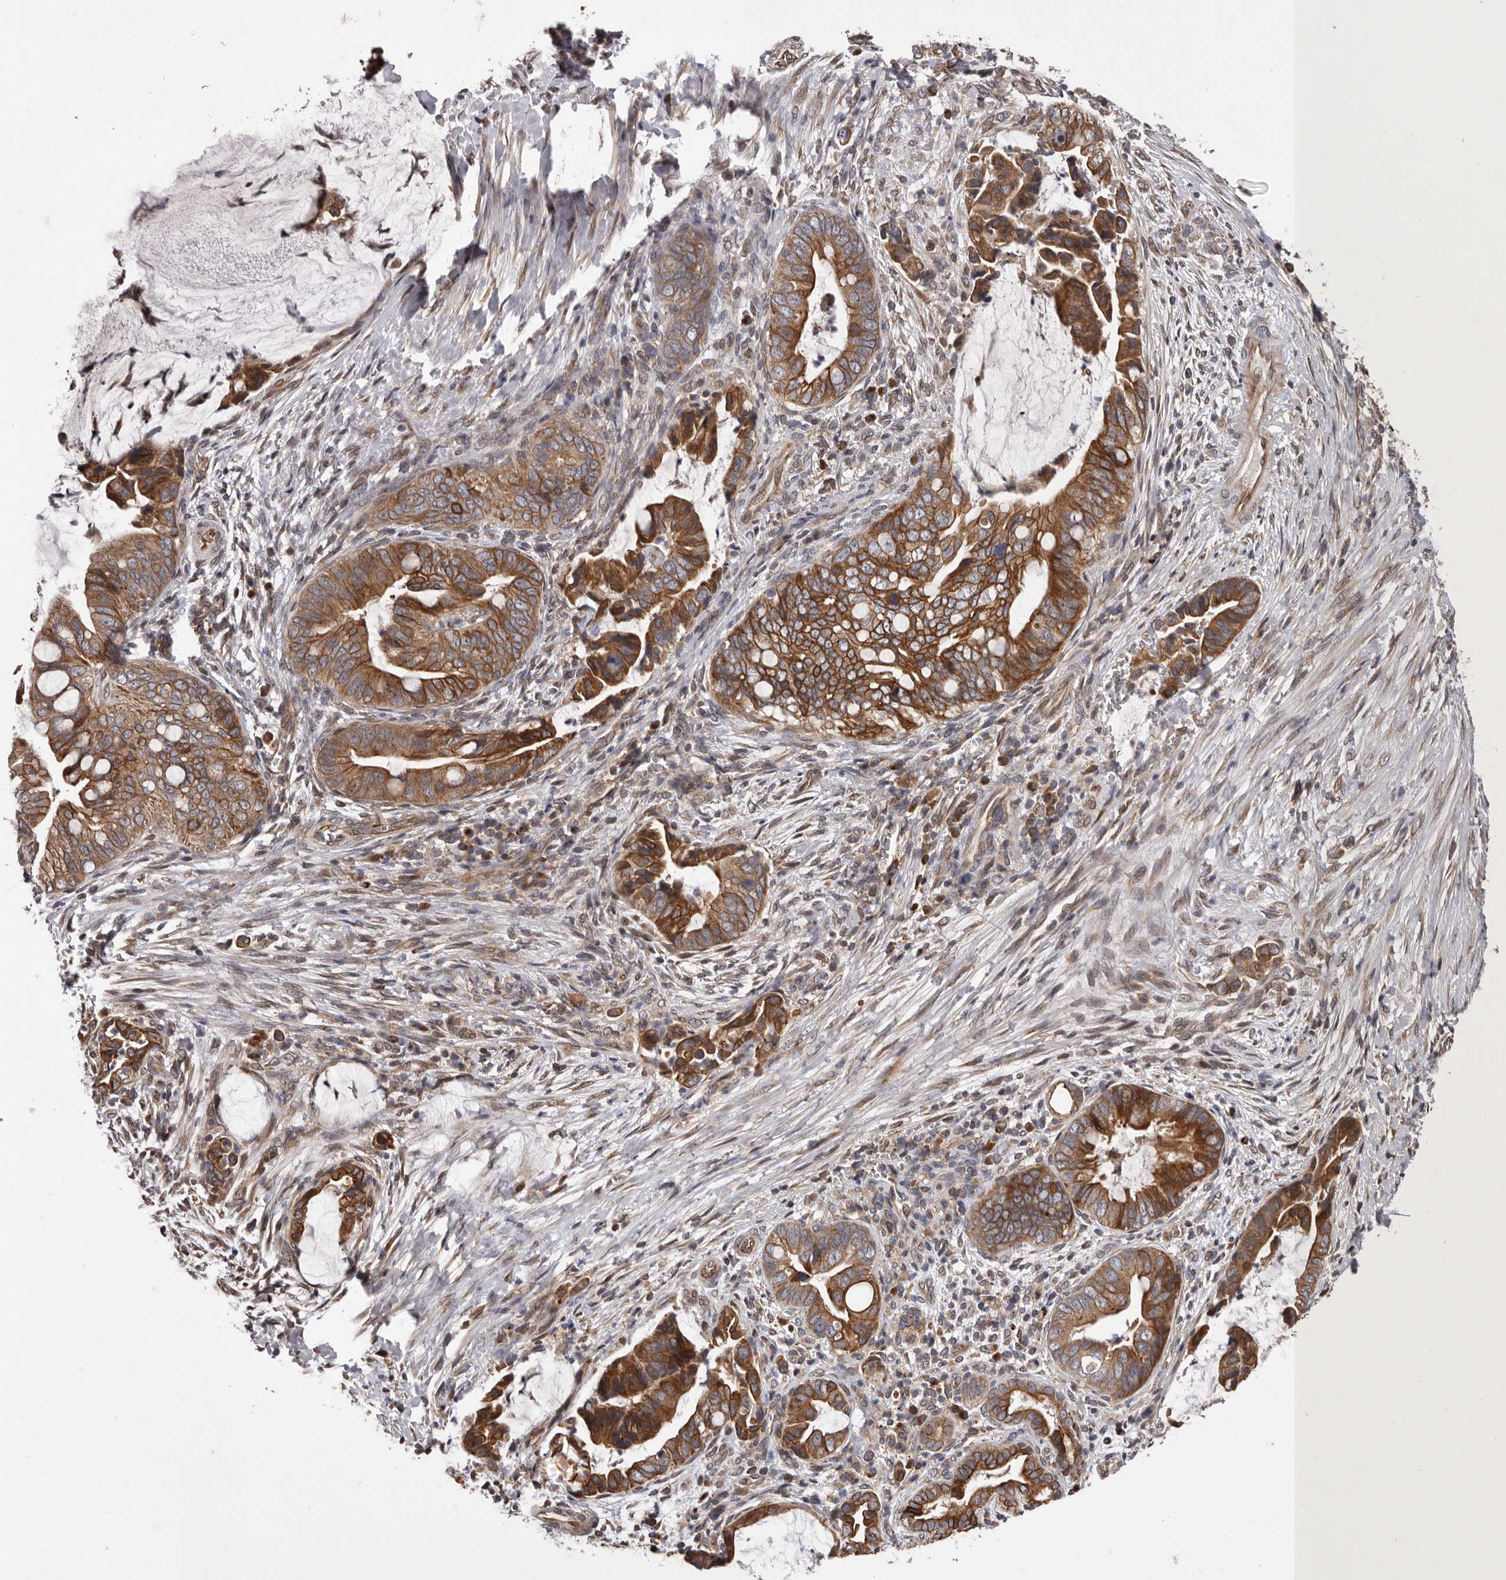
{"staining": {"intensity": "moderate", "quantity": ">75%", "location": "cytoplasmic/membranous"}, "tissue": "pancreatic cancer", "cell_type": "Tumor cells", "image_type": "cancer", "snomed": [{"axis": "morphology", "description": "Adenocarcinoma, NOS"}, {"axis": "topography", "description": "Pancreas"}], "caption": "Adenocarcinoma (pancreatic) stained for a protein (brown) shows moderate cytoplasmic/membranous positive staining in approximately >75% of tumor cells.", "gene": "GADD45B", "patient": {"sex": "male", "age": 75}}